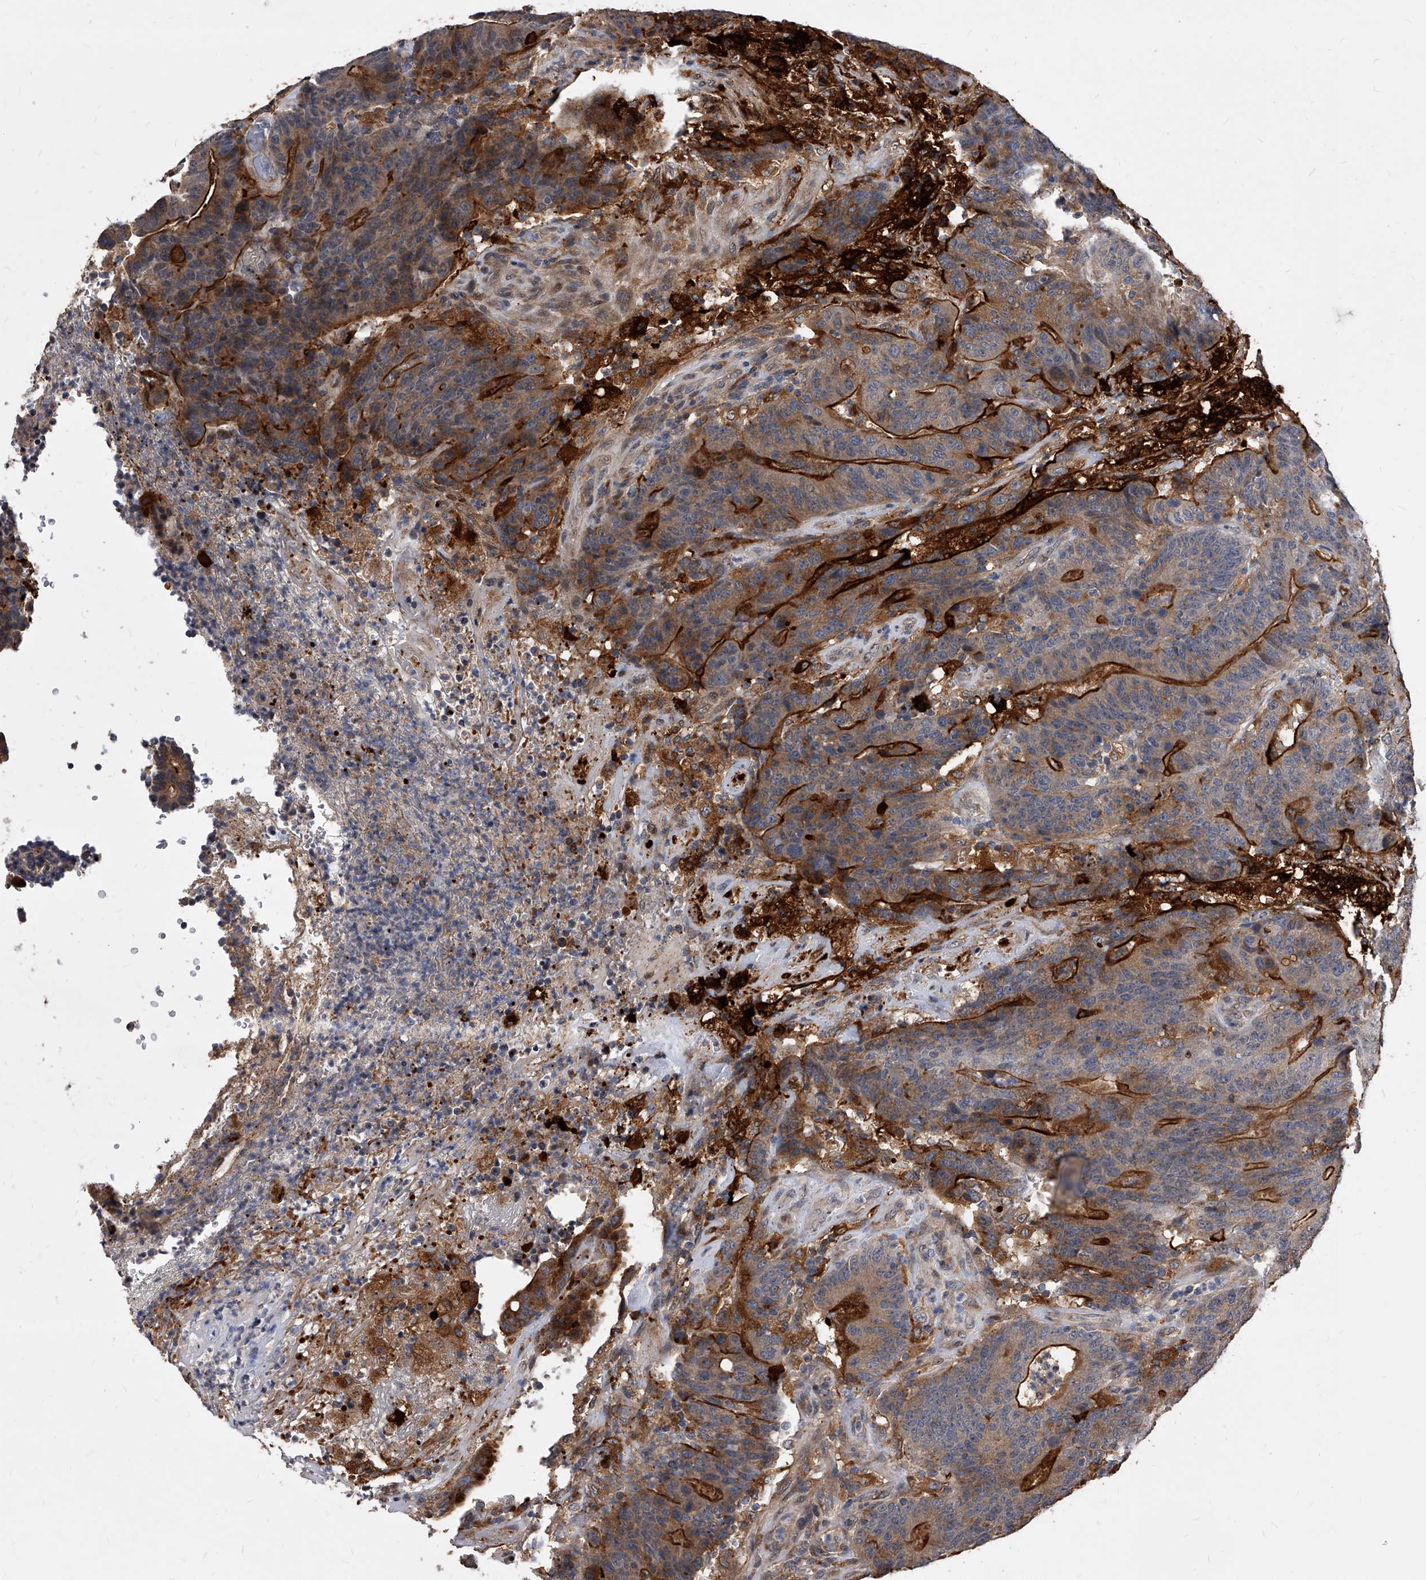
{"staining": {"intensity": "strong", "quantity": ">75%", "location": "cytoplasmic/membranous"}, "tissue": "colorectal cancer", "cell_type": "Tumor cells", "image_type": "cancer", "snomed": [{"axis": "morphology", "description": "Normal tissue, NOS"}, {"axis": "morphology", "description": "Adenocarcinoma, NOS"}, {"axis": "topography", "description": "Colon"}], "caption": "Immunohistochemical staining of human colorectal cancer reveals strong cytoplasmic/membranous protein staining in about >75% of tumor cells.", "gene": "SOBP", "patient": {"sex": "female", "age": 75}}